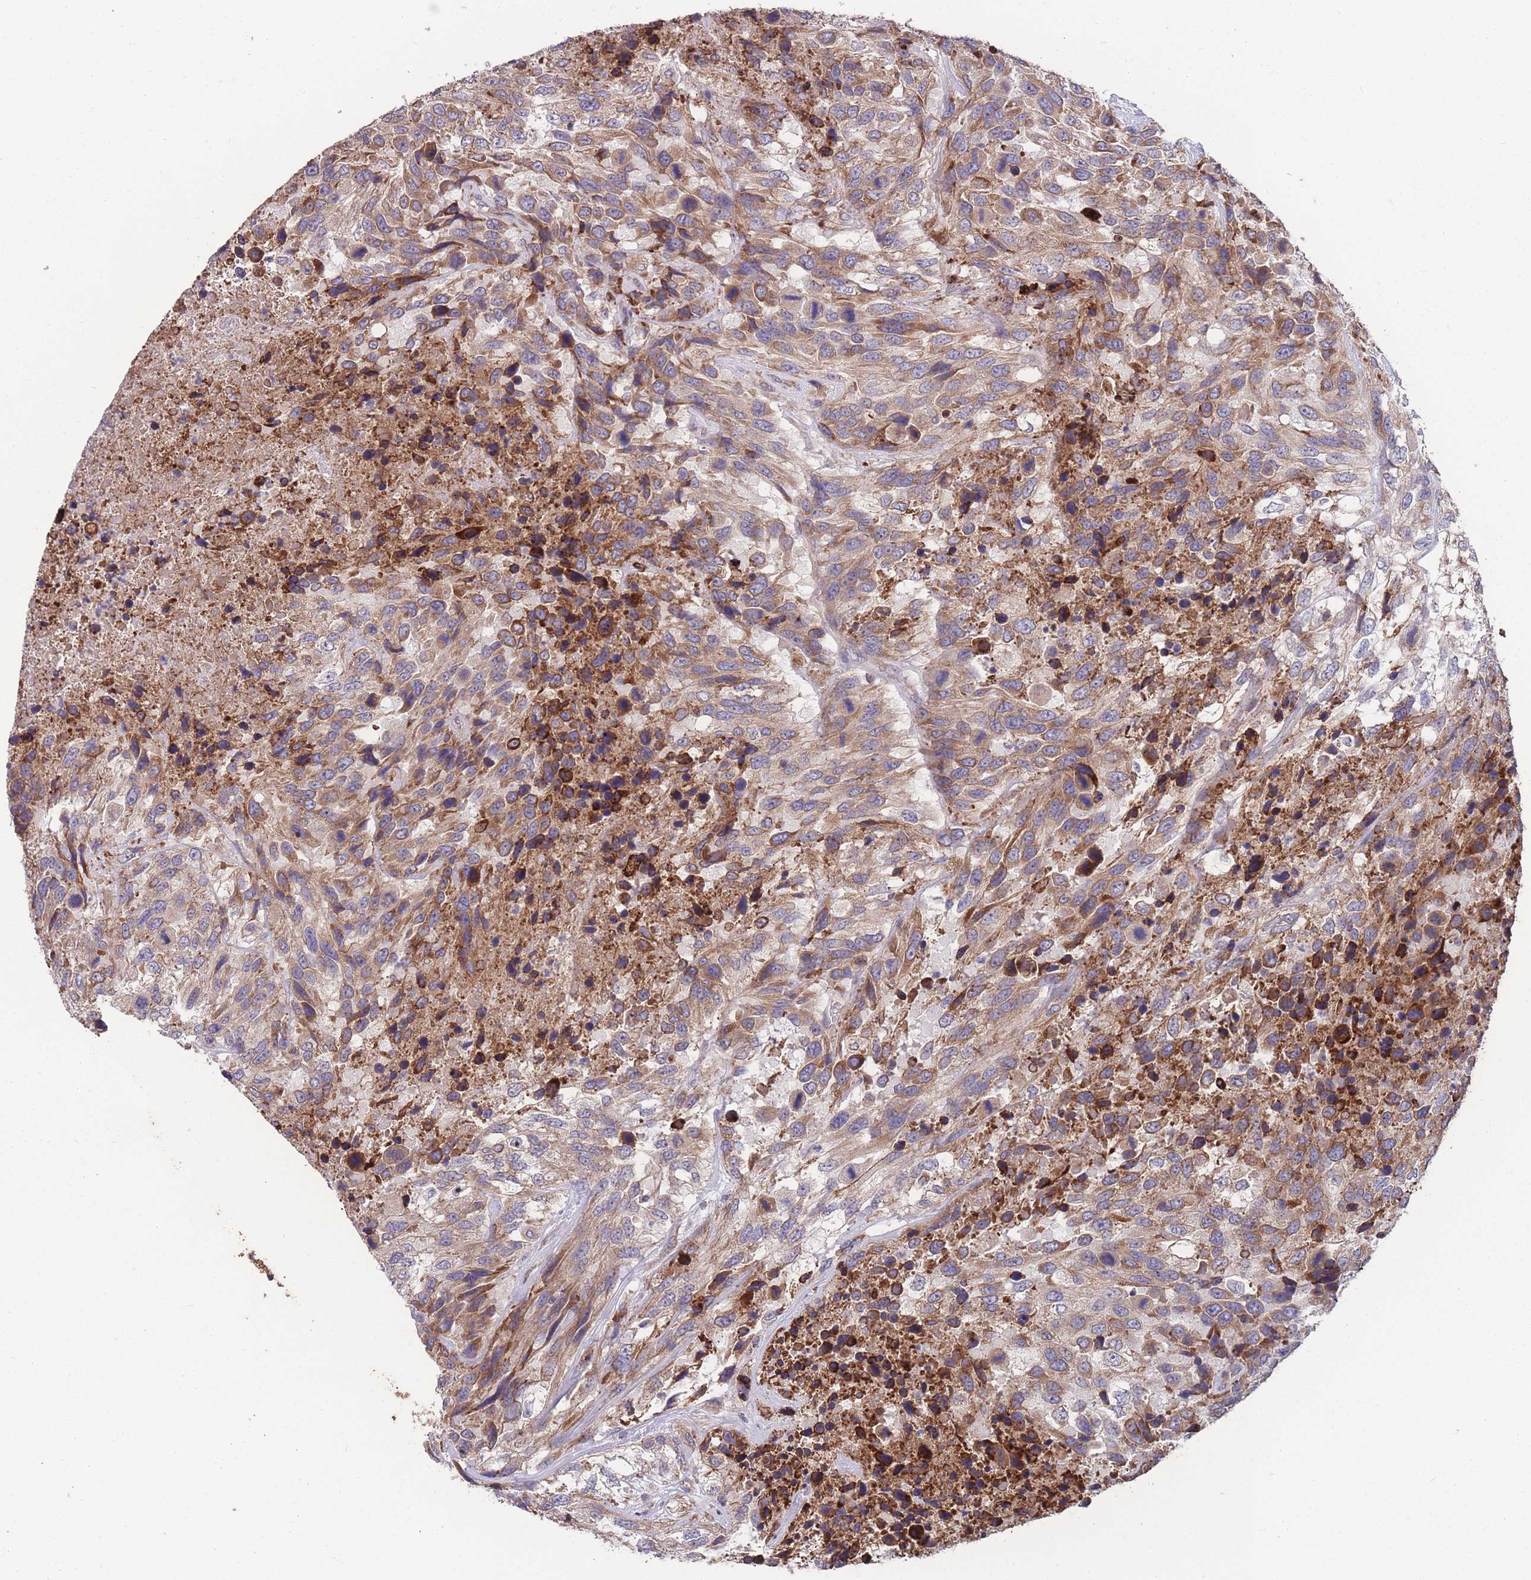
{"staining": {"intensity": "moderate", "quantity": ">75%", "location": "cytoplasmic/membranous"}, "tissue": "urothelial cancer", "cell_type": "Tumor cells", "image_type": "cancer", "snomed": [{"axis": "morphology", "description": "Urothelial carcinoma, High grade"}, {"axis": "topography", "description": "Urinary bladder"}], "caption": "Immunohistochemistry (IHC) micrograph of urothelial cancer stained for a protein (brown), which demonstrates medium levels of moderate cytoplasmic/membranous positivity in about >75% of tumor cells.", "gene": "STIM2", "patient": {"sex": "female", "age": 70}}